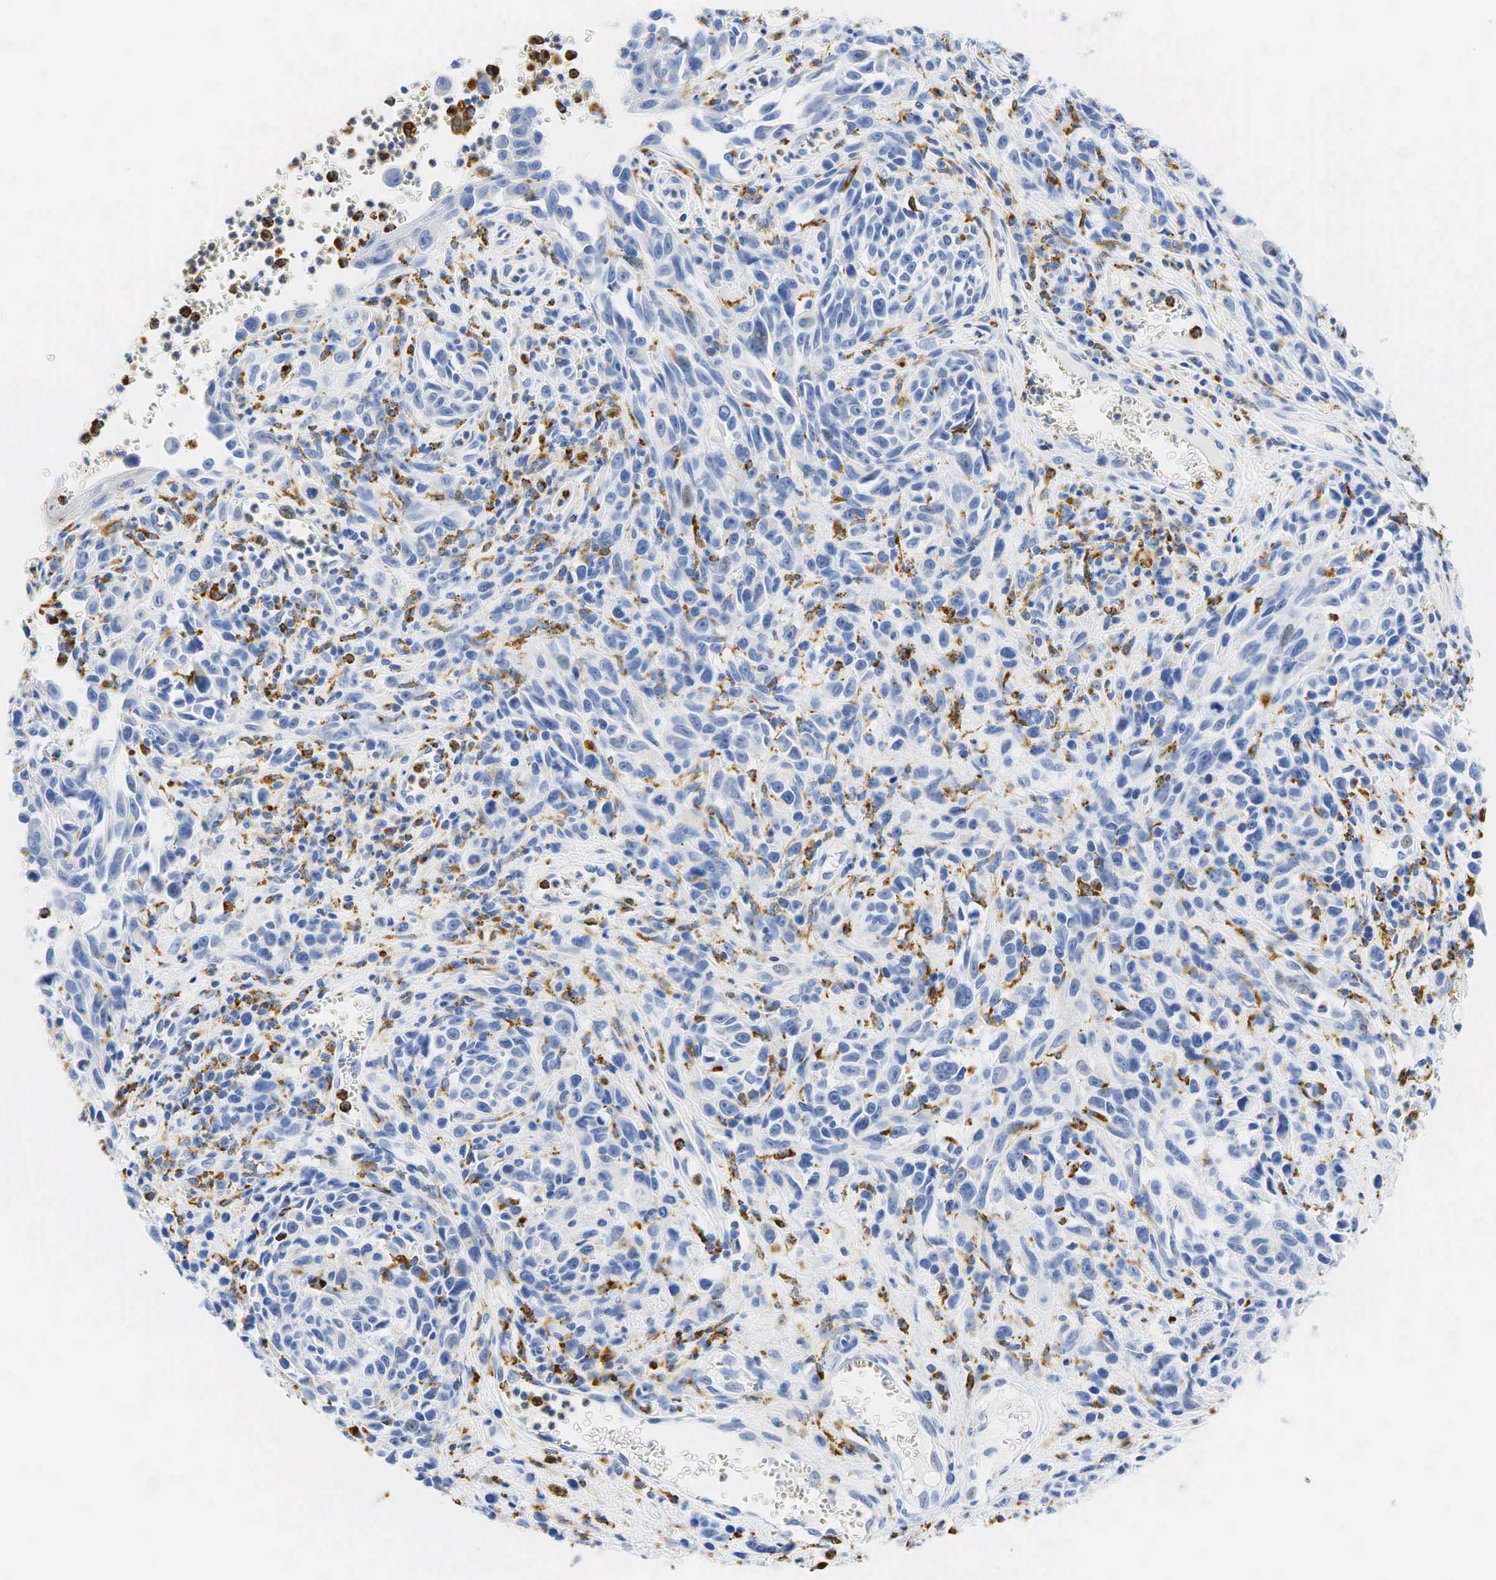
{"staining": {"intensity": "negative", "quantity": "none", "location": "none"}, "tissue": "melanoma", "cell_type": "Tumor cells", "image_type": "cancer", "snomed": [{"axis": "morphology", "description": "Malignant melanoma, NOS"}, {"axis": "topography", "description": "Skin"}], "caption": "Image shows no protein staining in tumor cells of malignant melanoma tissue. The staining was performed using DAB to visualize the protein expression in brown, while the nuclei were stained in blue with hematoxylin (Magnification: 20x).", "gene": "CD68", "patient": {"sex": "female", "age": 82}}